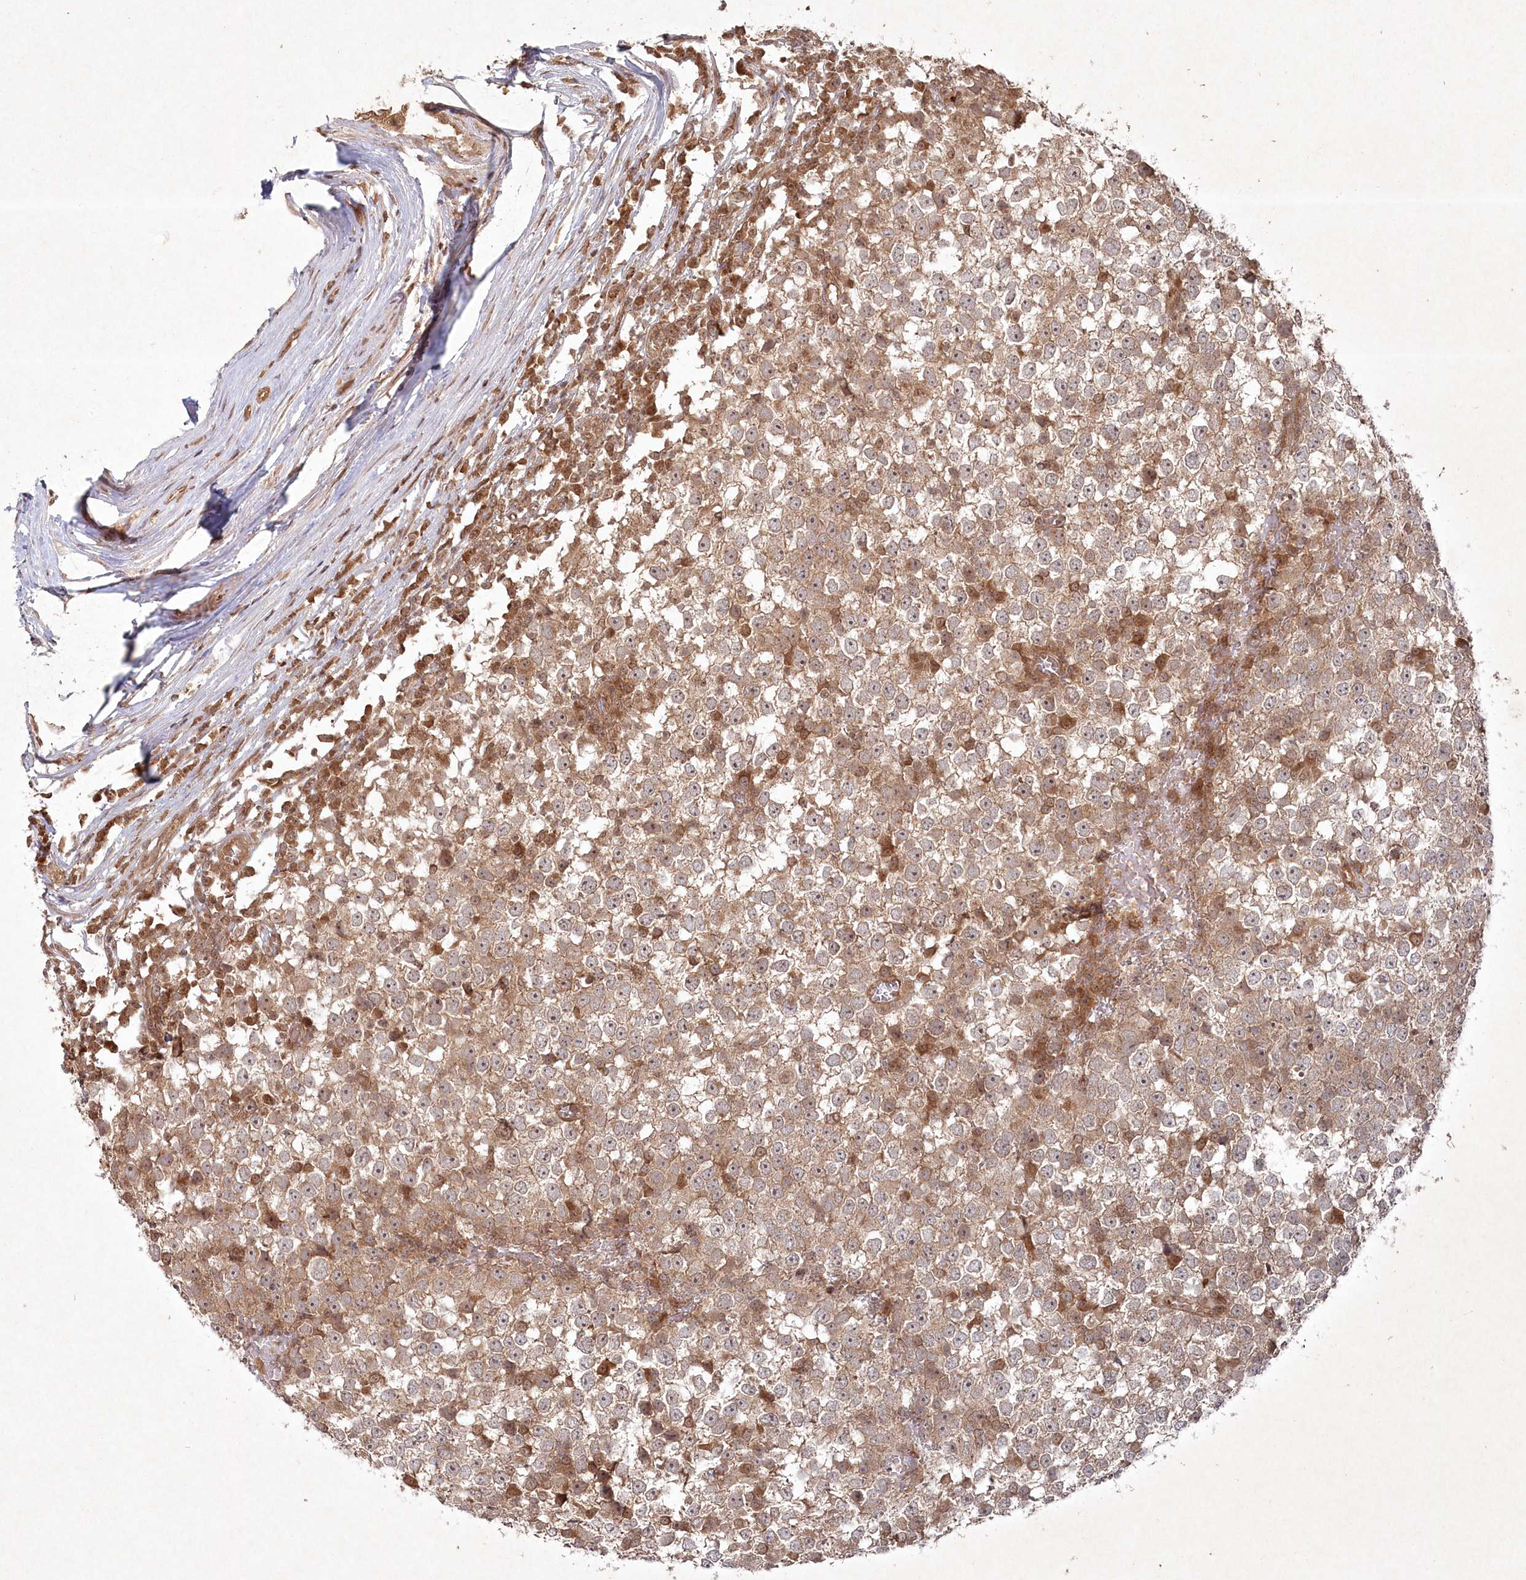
{"staining": {"intensity": "weak", "quantity": ">75%", "location": "cytoplasmic/membranous"}, "tissue": "testis cancer", "cell_type": "Tumor cells", "image_type": "cancer", "snomed": [{"axis": "morphology", "description": "Seminoma, NOS"}, {"axis": "topography", "description": "Testis"}], "caption": "This is a photomicrograph of immunohistochemistry staining of testis cancer, which shows weak expression in the cytoplasmic/membranous of tumor cells.", "gene": "FBXL17", "patient": {"sex": "male", "age": 65}}